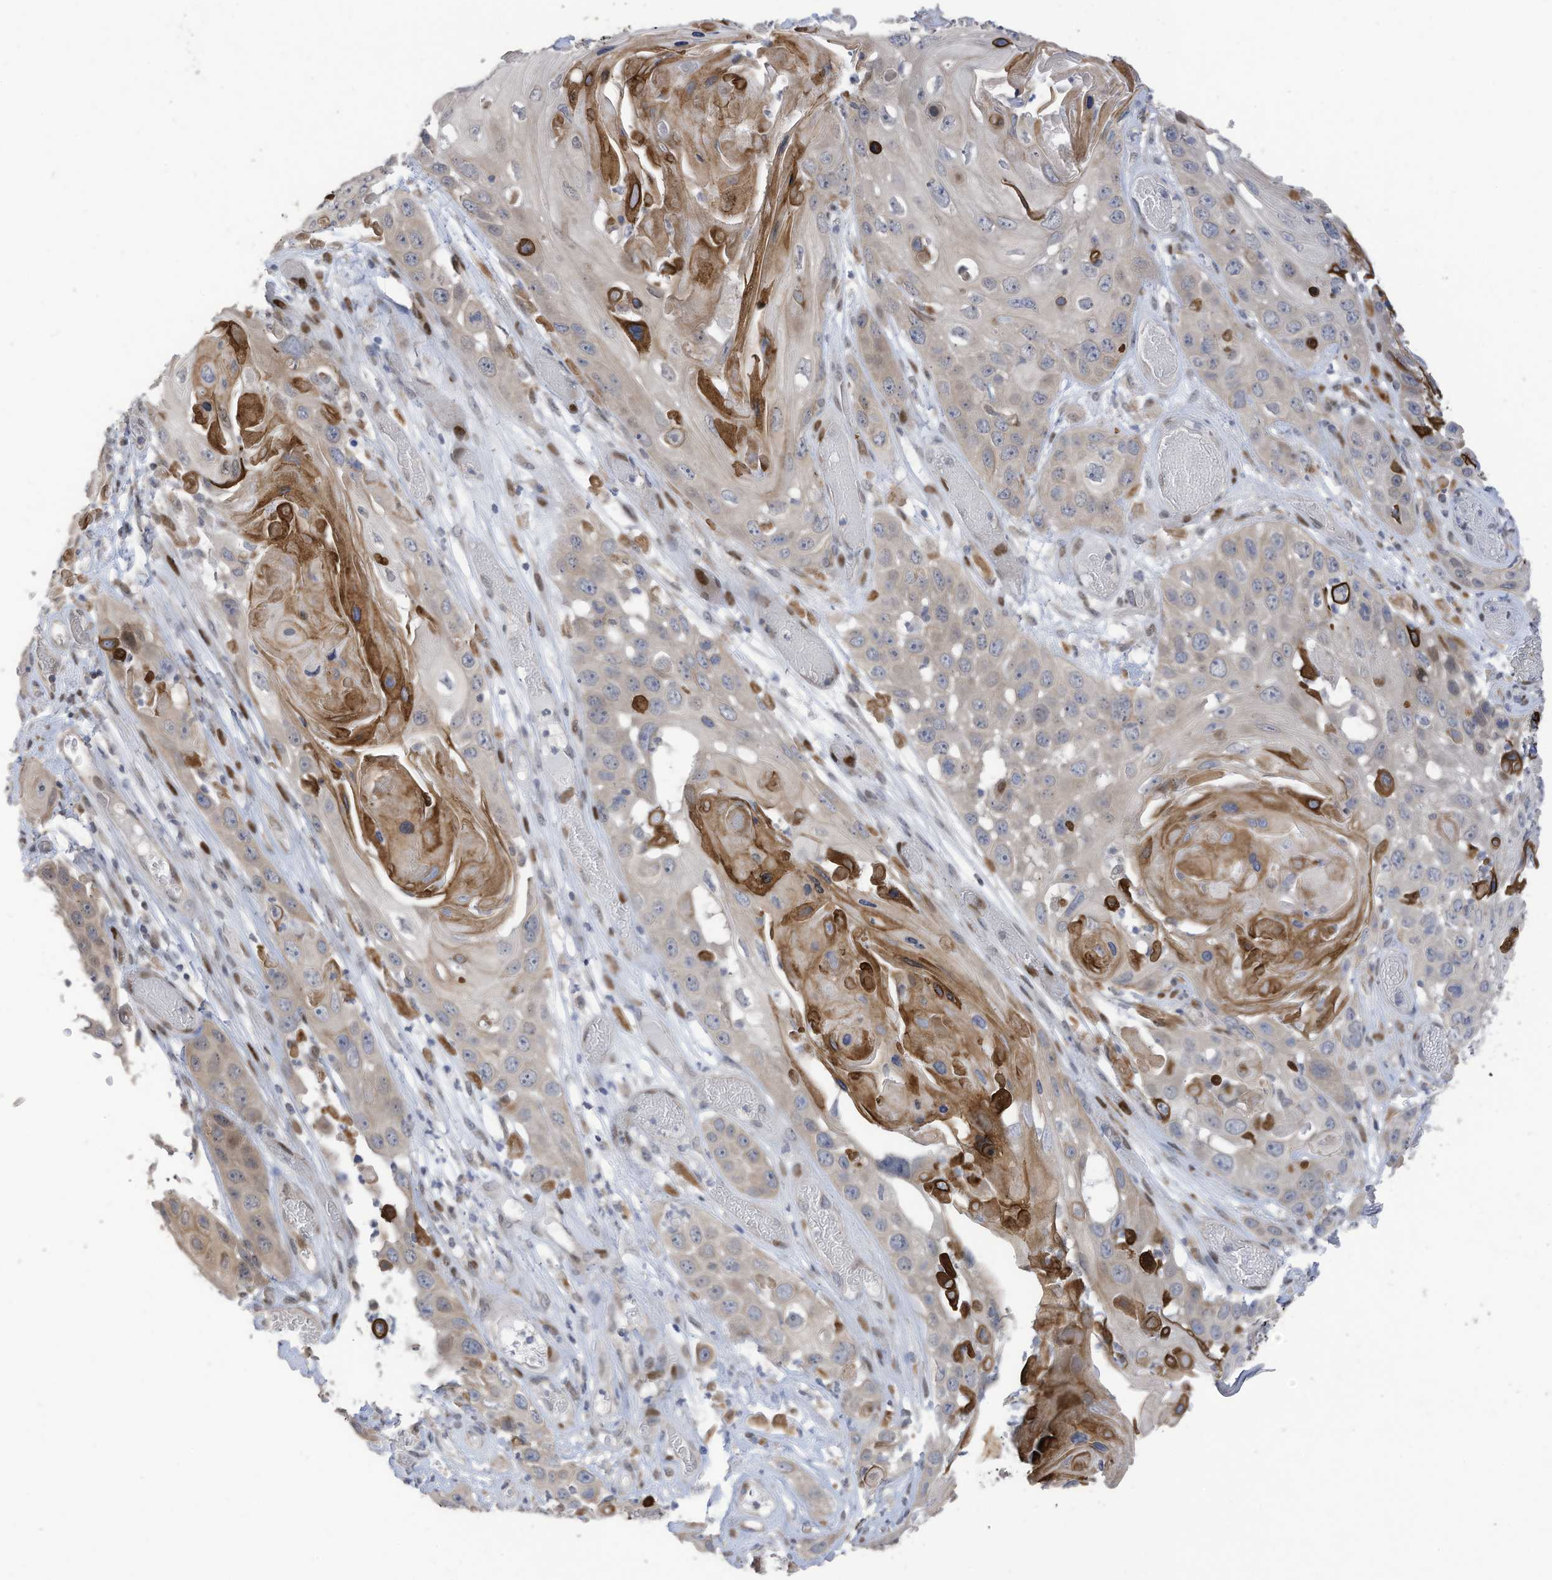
{"staining": {"intensity": "negative", "quantity": "none", "location": "none"}, "tissue": "skin cancer", "cell_type": "Tumor cells", "image_type": "cancer", "snomed": [{"axis": "morphology", "description": "Squamous cell carcinoma, NOS"}, {"axis": "topography", "description": "Skin"}], "caption": "An IHC photomicrograph of skin cancer (squamous cell carcinoma) is shown. There is no staining in tumor cells of skin cancer (squamous cell carcinoma).", "gene": "RABL3", "patient": {"sex": "male", "age": 55}}